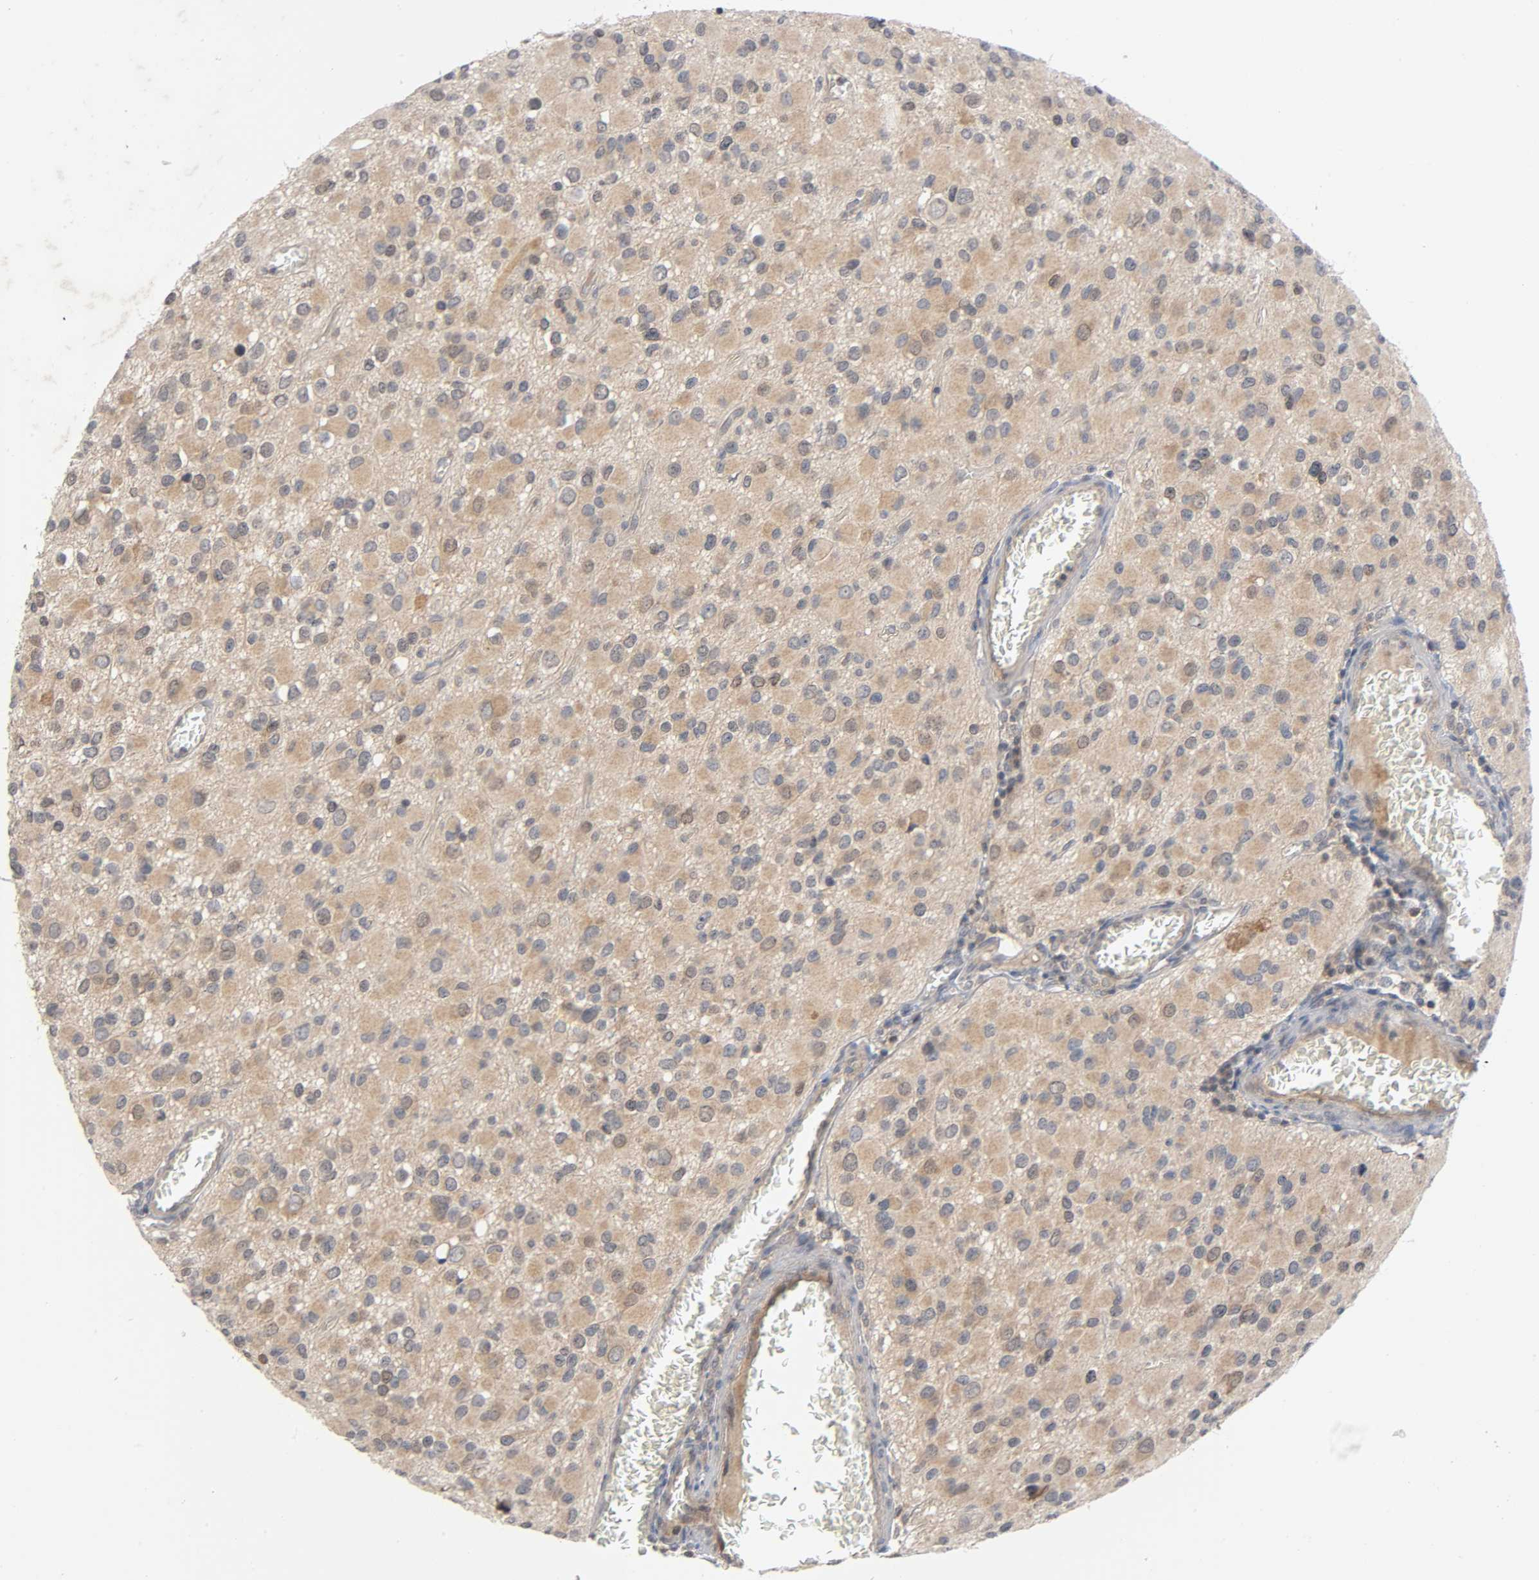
{"staining": {"intensity": "moderate", "quantity": ">75%", "location": "cytoplasmic/membranous"}, "tissue": "glioma", "cell_type": "Tumor cells", "image_type": "cancer", "snomed": [{"axis": "morphology", "description": "Glioma, malignant, Low grade"}, {"axis": "topography", "description": "Brain"}], "caption": "This micrograph shows malignant glioma (low-grade) stained with immunohistochemistry to label a protein in brown. The cytoplasmic/membranous of tumor cells show moderate positivity for the protein. Nuclei are counter-stained blue.", "gene": "MAPK8", "patient": {"sex": "male", "age": 42}}